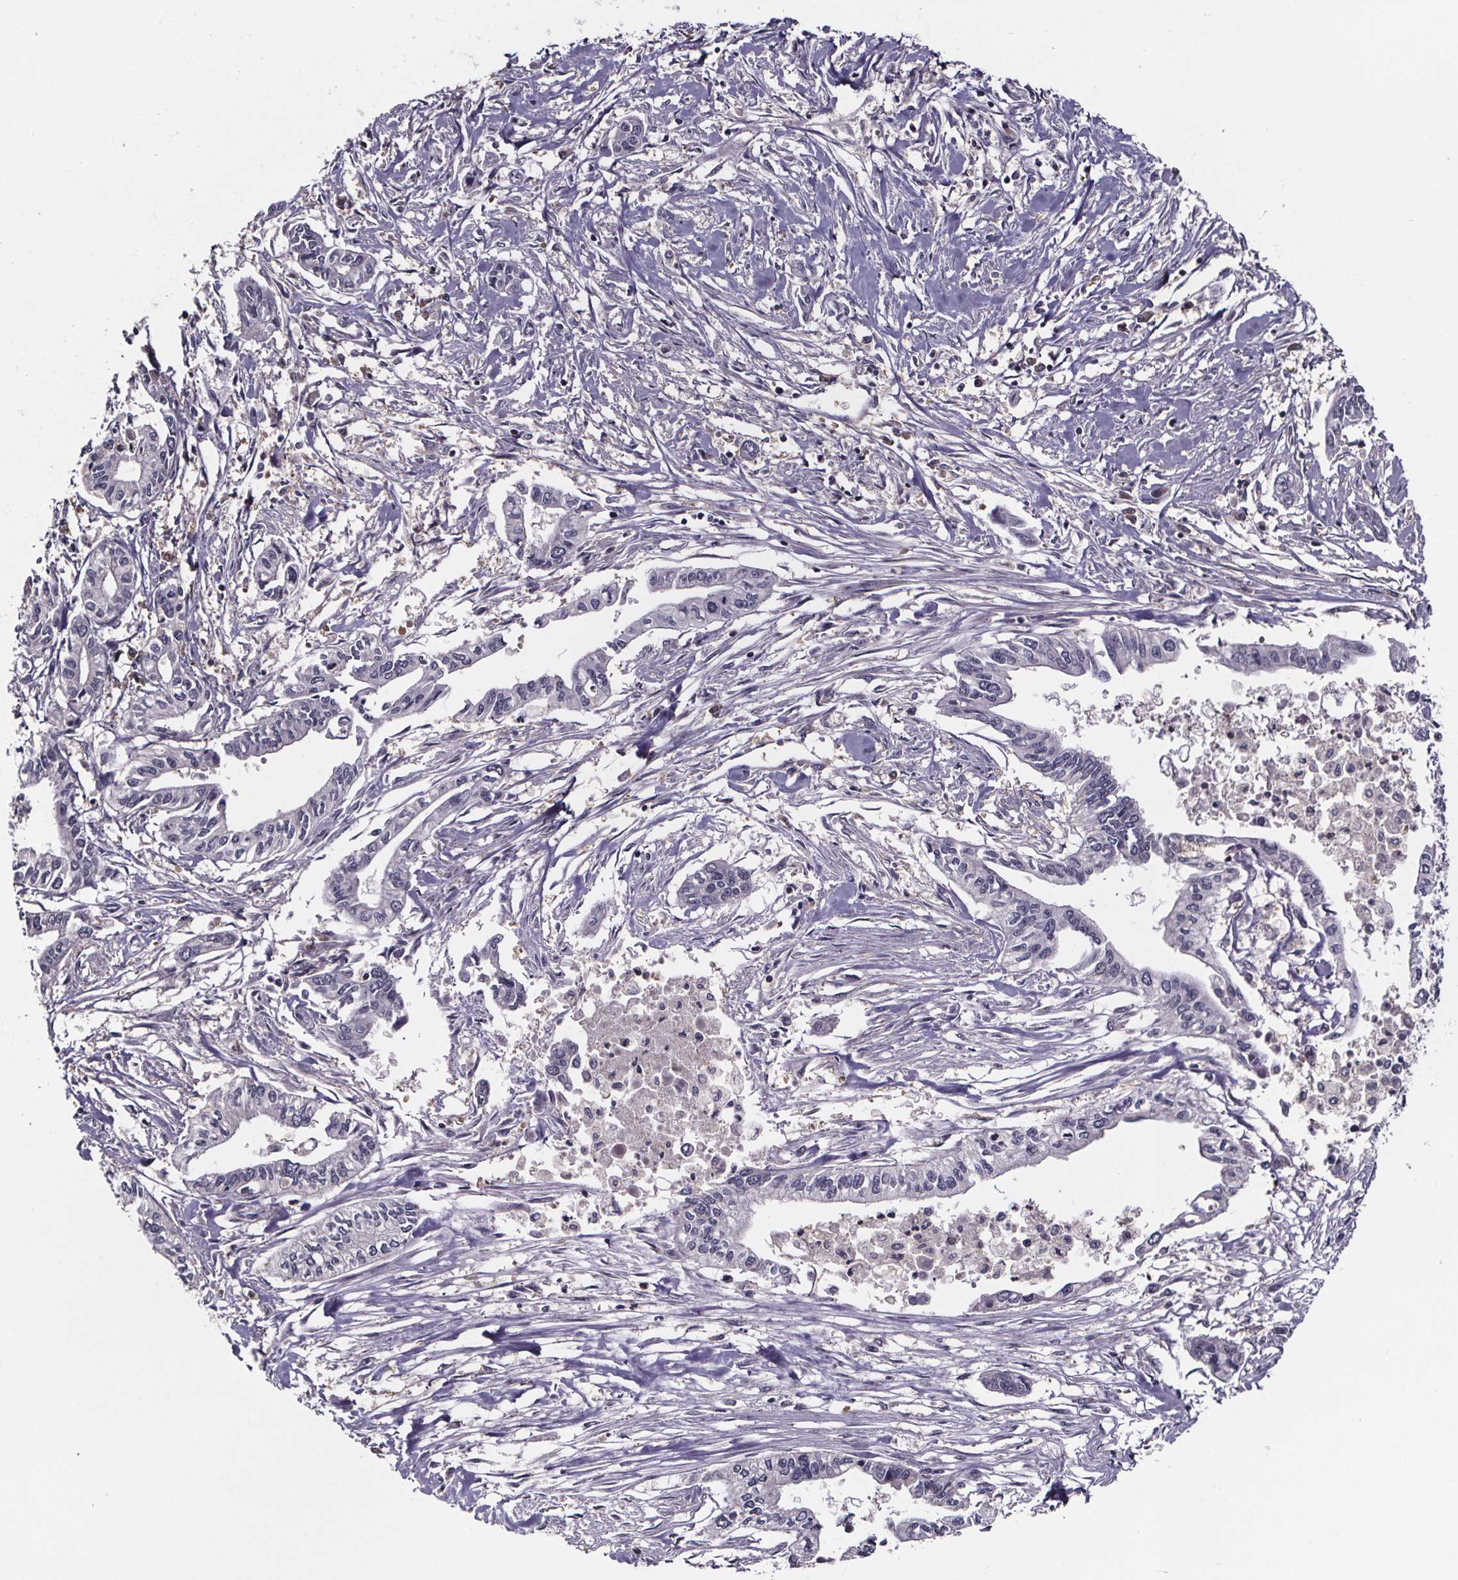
{"staining": {"intensity": "negative", "quantity": "none", "location": "none"}, "tissue": "pancreatic cancer", "cell_type": "Tumor cells", "image_type": "cancer", "snomed": [{"axis": "morphology", "description": "Adenocarcinoma, NOS"}, {"axis": "topography", "description": "Pancreas"}], "caption": "DAB (3,3'-diaminobenzidine) immunohistochemical staining of pancreatic cancer exhibits no significant expression in tumor cells.", "gene": "SMIM1", "patient": {"sex": "male", "age": 60}}